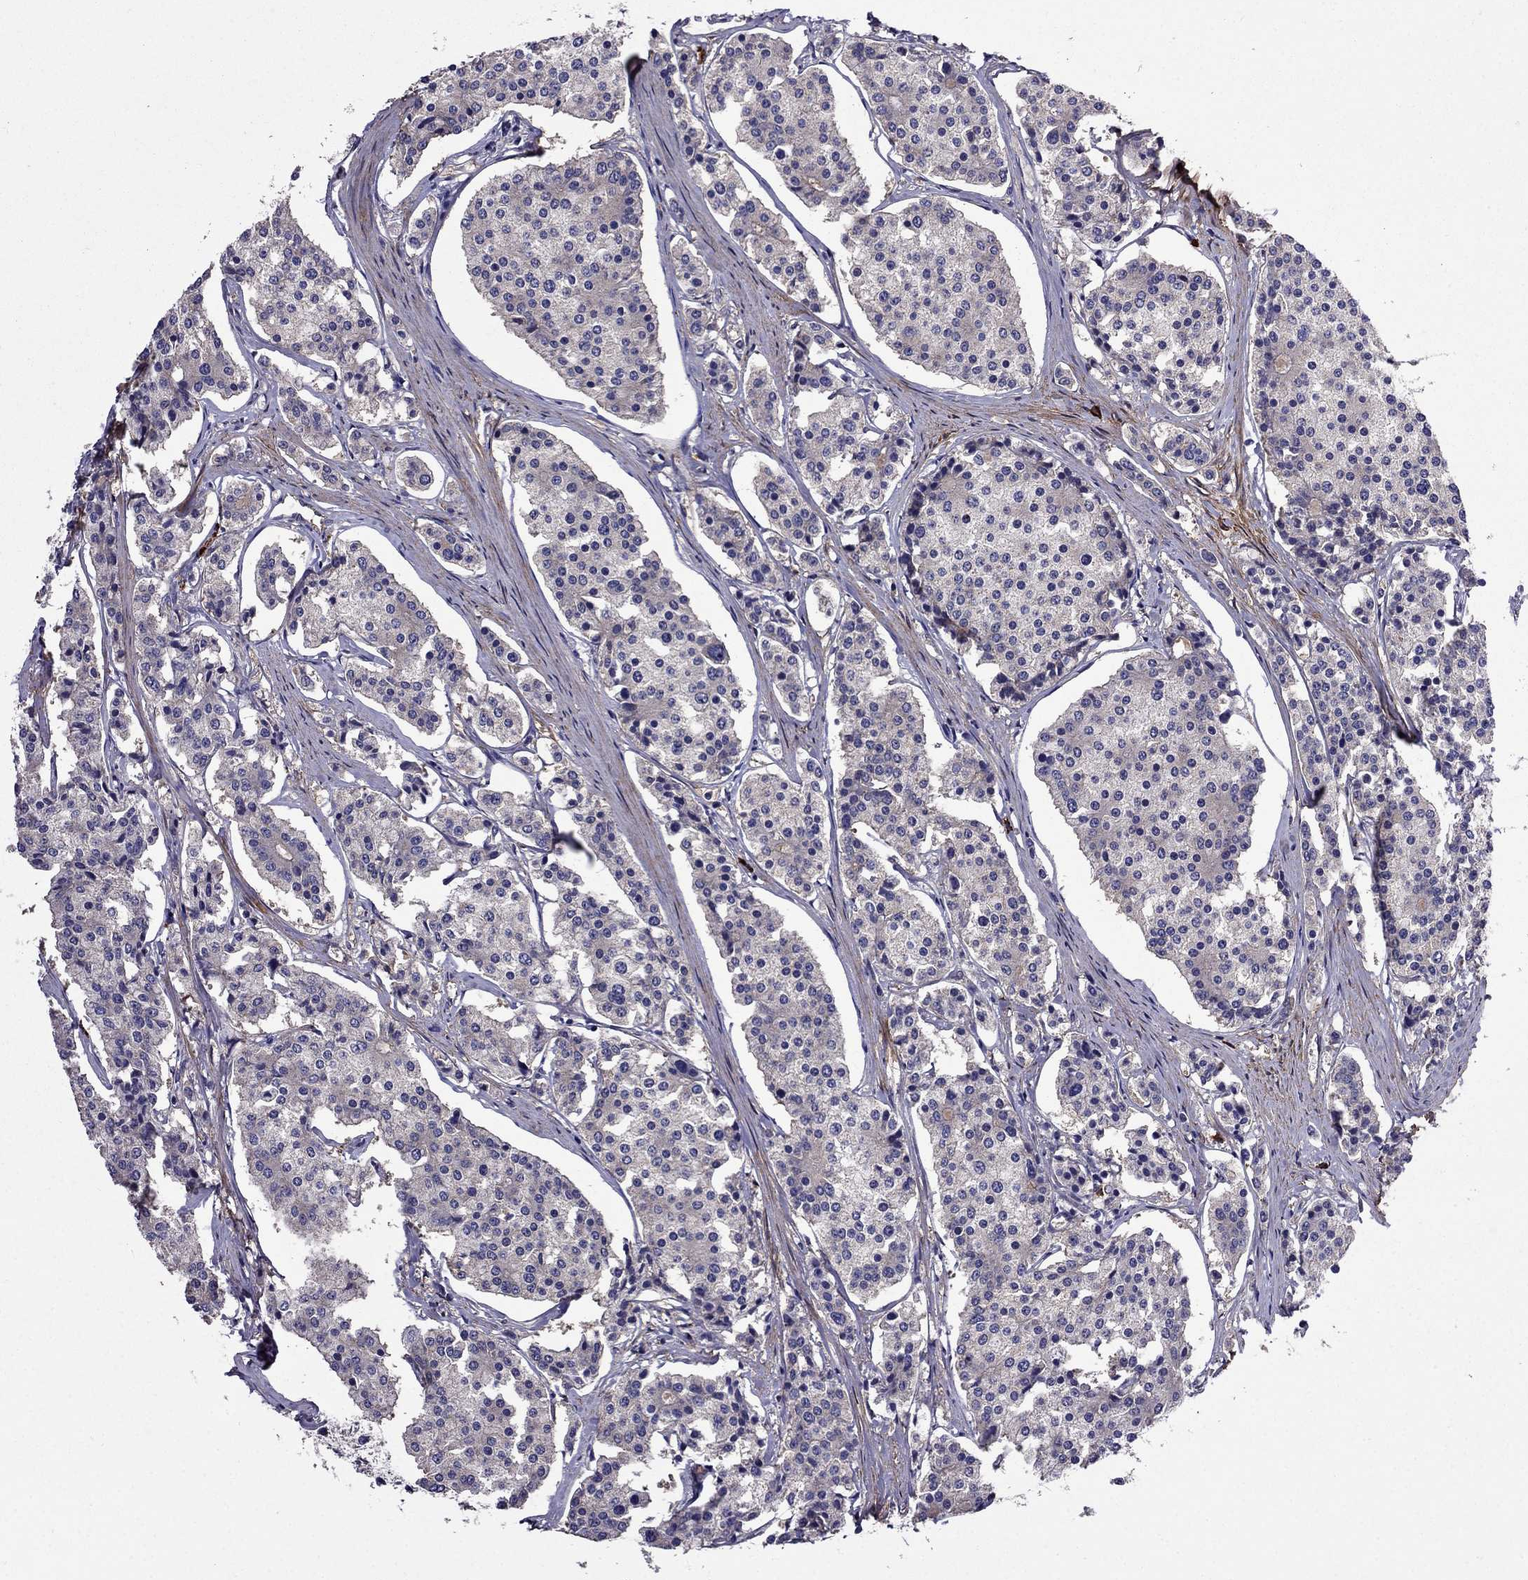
{"staining": {"intensity": "negative", "quantity": "none", "location": "none"}, "tissue": "carcinoid", "cell_type": "Tumor cells", "image_type": "cancer", "snomed": [{"axis": "morphology", "description": "Carcinoid, malignant, NOS"}, {"axis": "topography", "description": "Small intestine"}], "caption": "High power microscopy photomicrograph of an IHC photomicrograph of malignant carcinoid, revealing no significant expression in tumor cells. (DAB (3,3'-diaminobenzidine) IHC visualized using brightfield microscopy, high magnification).", "gene": "ITGB1", "patient": {"sex": "female", "age": 65}}